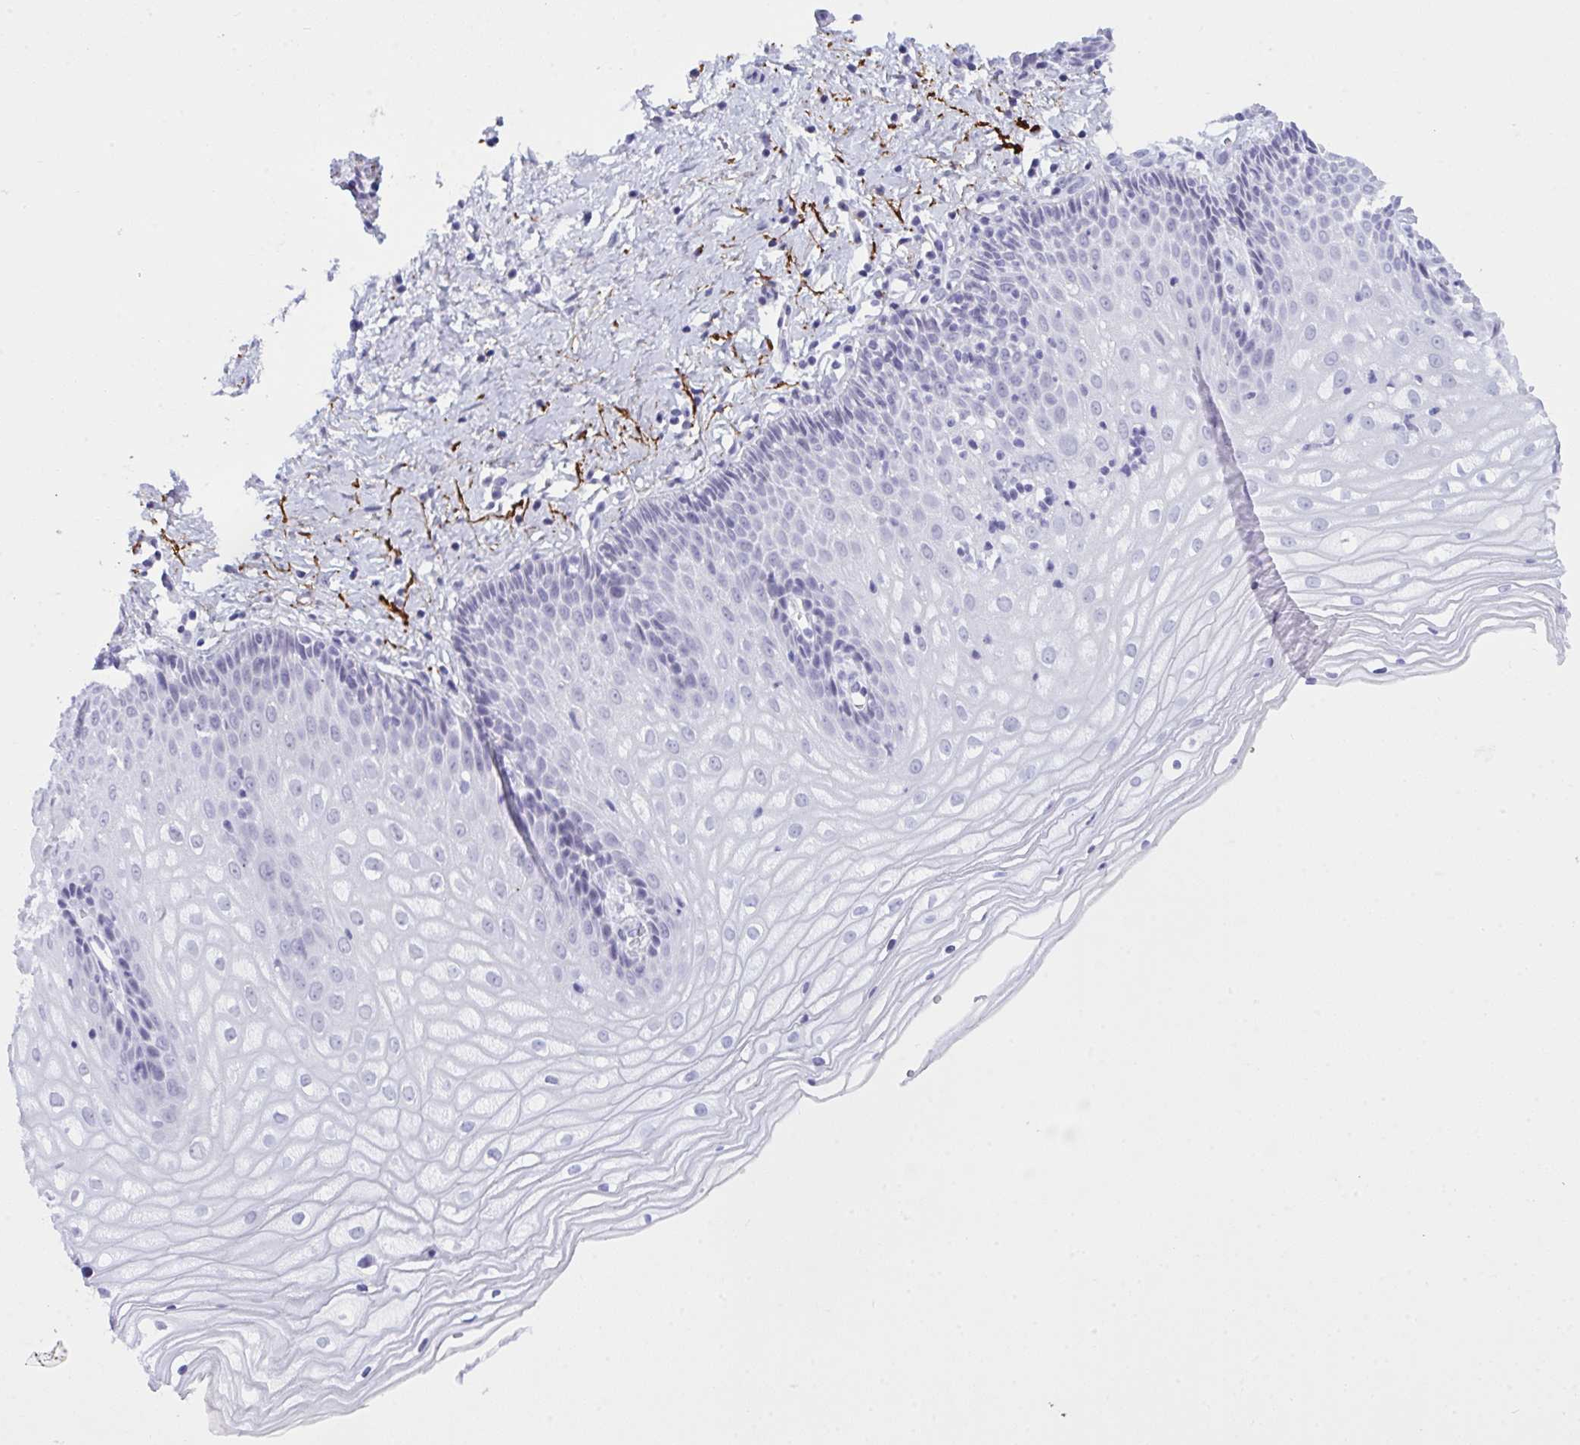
{"staining": {"intensity": "negative", "quantity": "none", "location": "none"}, "tissue": "cervix", "cell_type": "Glandular cells", "image_type": "normal", "snomed": [{"axis": "morphology", "description": "Normal tissue, NOS"}, {"axis": "topography", "description": "Cervix"}], "caption": "This micrograph is of benign cervix stained with IHC to label a protein in brown with the nuclei are counter-stained blue. There is no expression in glandular cells.", "gene": "ELN", "patient": {"sex": "female", "age": 36}}